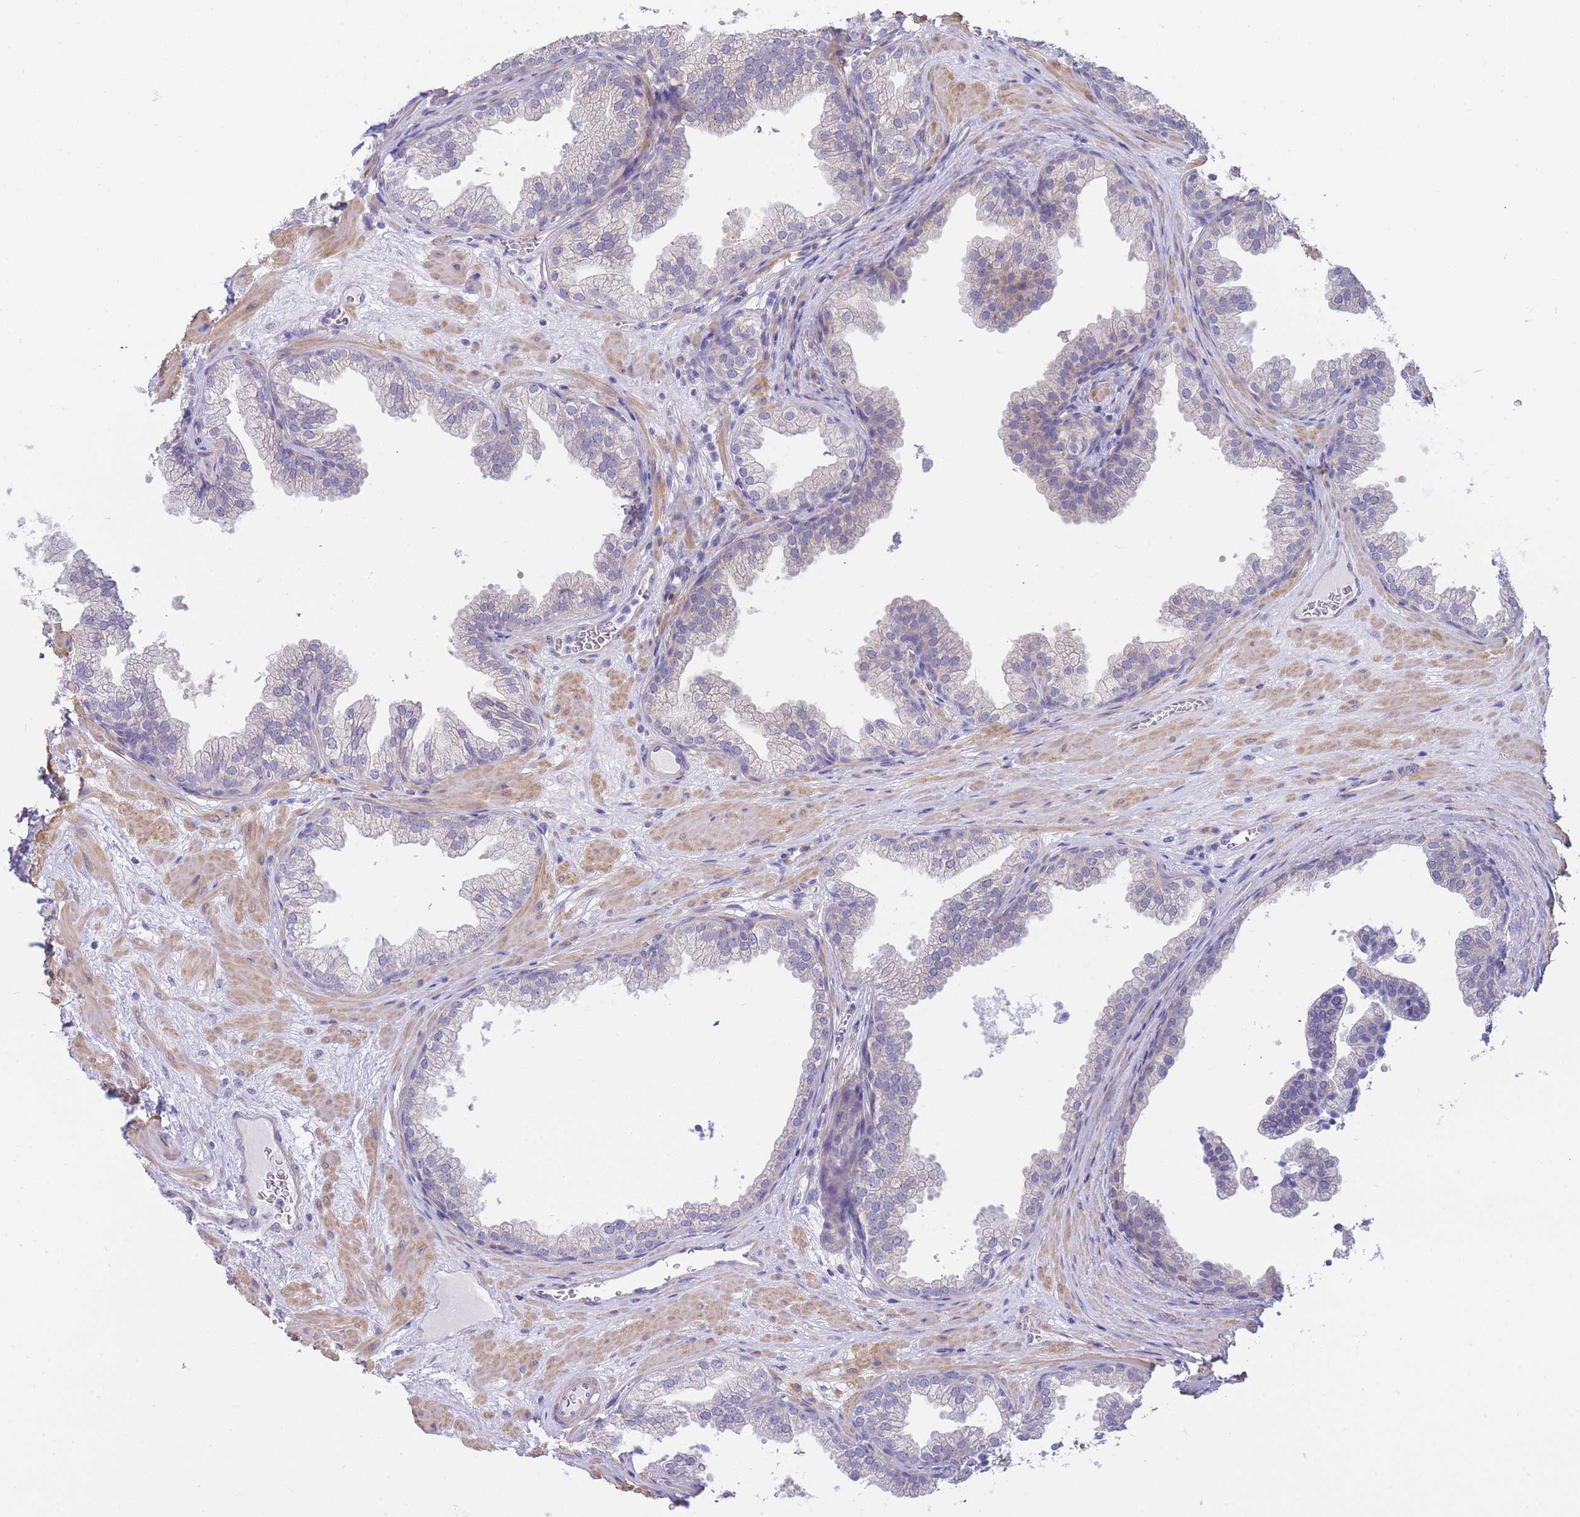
{"staining": {"intensity": "negative", "quantity": "none", "location": "none"}, "tissue": "prostate", "cell_type": "Glandular cells", "image_type": "normal", "snomed": [{"axis": "morphology", "description": "Normal tissue, NOS"}, {"axis": "topography", "description": "Prostate"}], "caption": "This is an IHC histopathology image of normal prostate. There is no staining in glandular cells.", "gene": "SUGT1", "patient": {"sex": "male", "age": 37}}